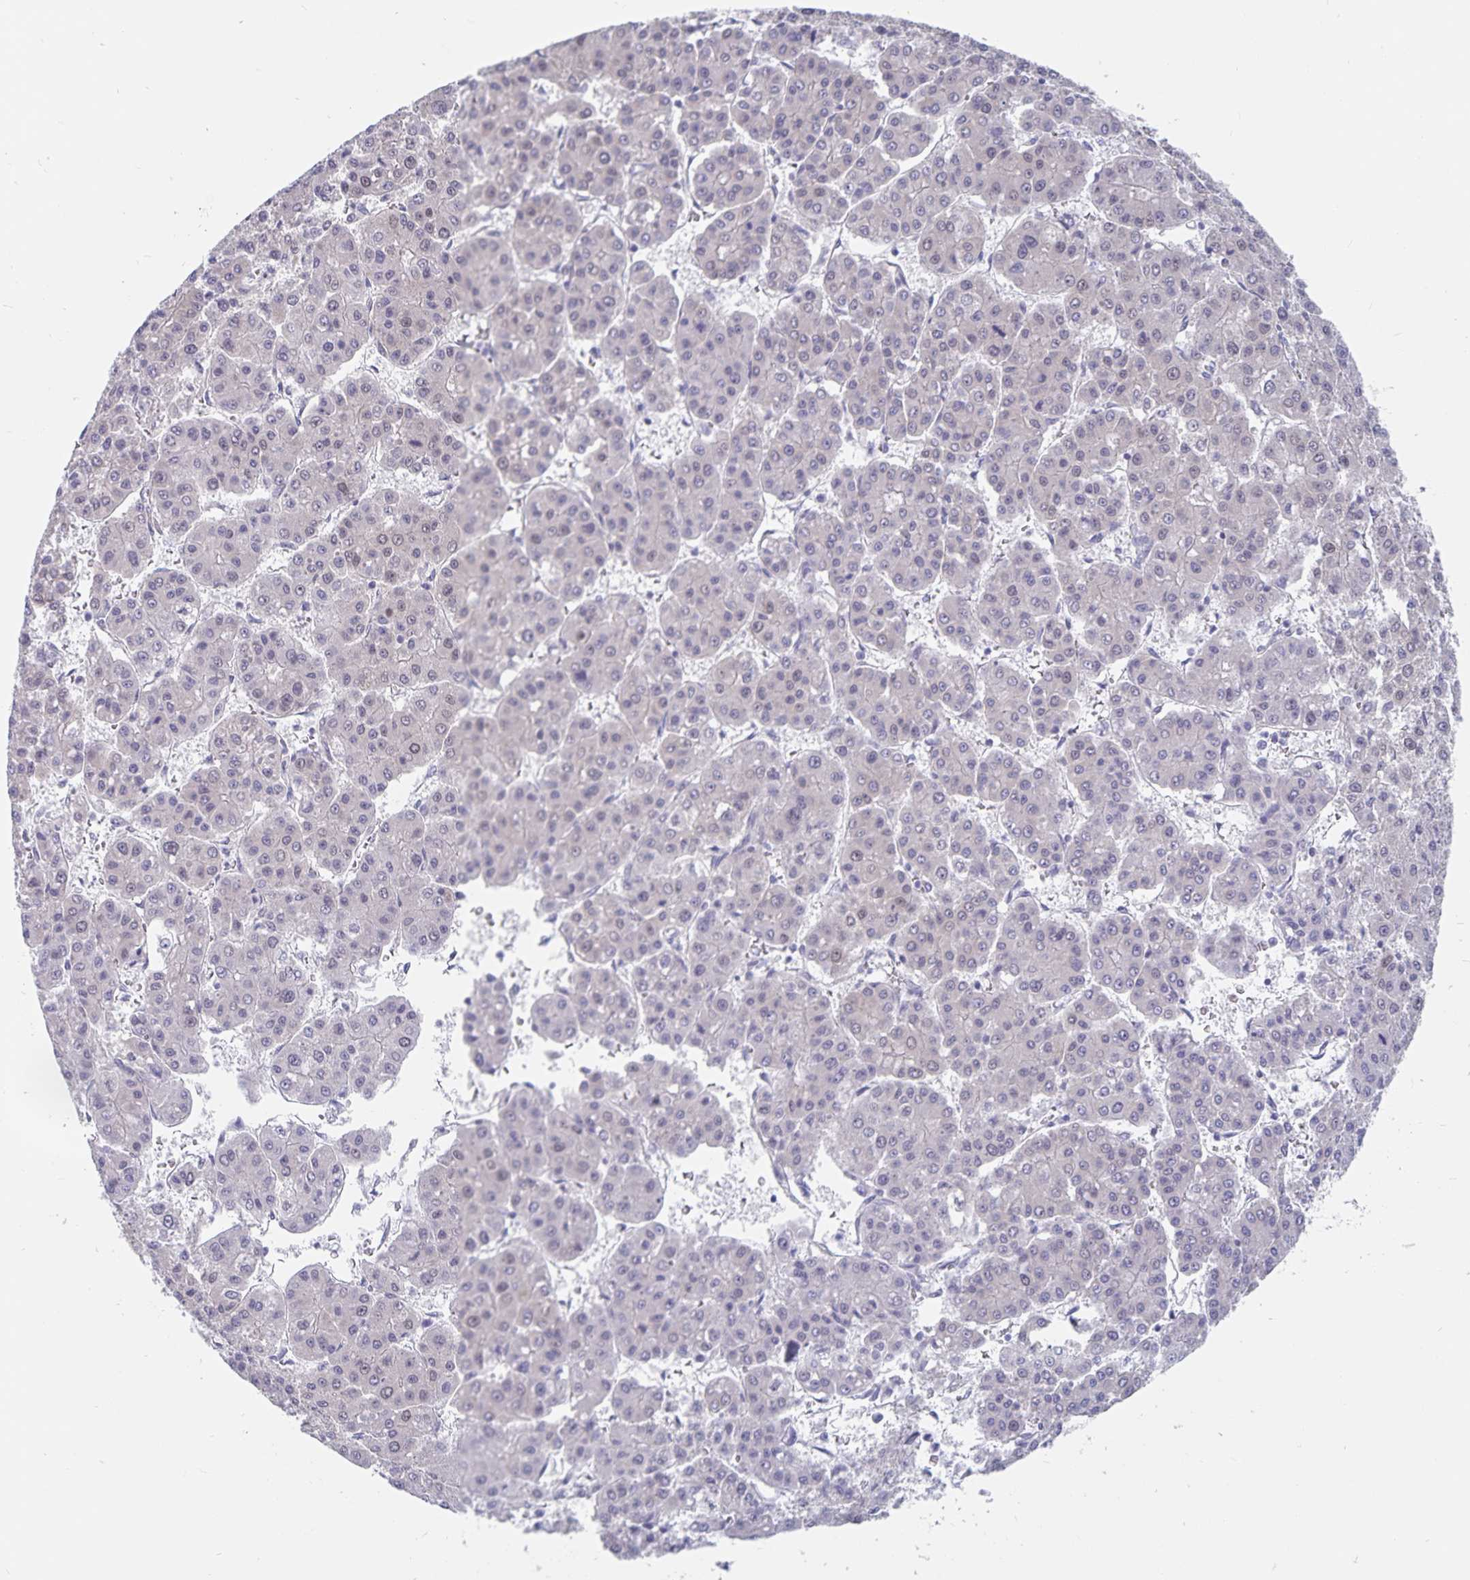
{"staining": {"intensity": "negative", "quantity": "none", "location": "none"}, "tissue": "liver cancer", "cell_type": "Tumor cells", "image_type": "cancer", "snomed": [{"axis": "morphology", "description": "Carcinoma, Hepatocellular, NOS"}, {"axis": "topography", "description": "Liver"}], "caption": "High magnification brightfield microscopy of liver cancer (hepatocellular carcinoma) stained with DAB (3,3'-diaminobenzidine) (brown) and counterstained with hematoxylin (blue): tumor cells show no significant staining. (DAB (3,3'-diaminobenzidine) immunohistochemistry (IHC) visualized using brightfield microscopy, high magnification).", "gene": "BAG6", "patient": {"sex": "male", "age": 73}}